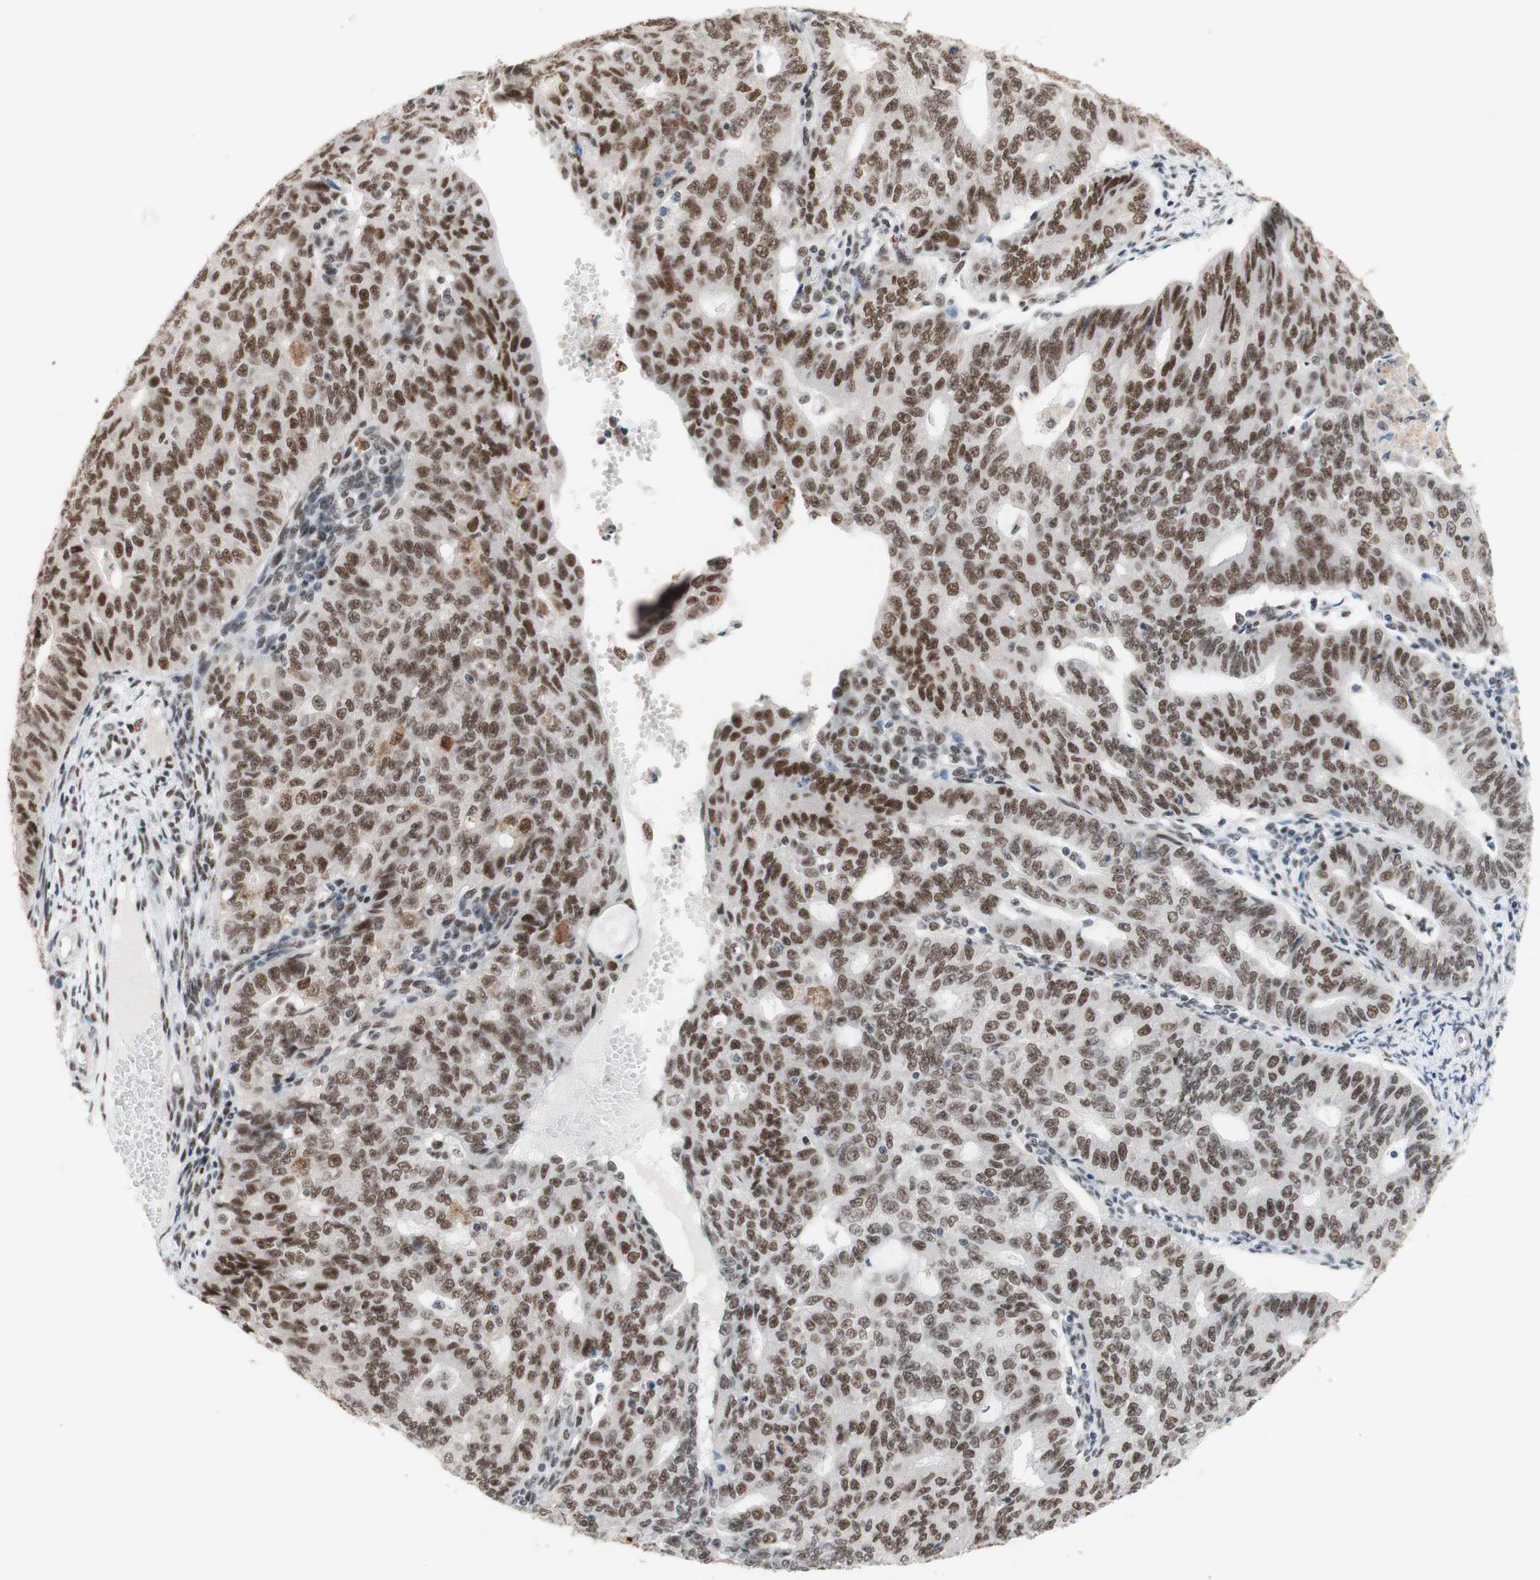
{"staining": {"intensity": "strong", "quantity": ">75%", "location": "nuclear"}, "tissue": "endometrial cancer", "cell_type": "Tumor cells", "image_type": "cancer", "snomed": [{"axis": "morphology", "description": "Adenocarcinoma, NOS"}, {"axis": "topography", "description": "Endometrium"}], "caption": "Brown immunohistochemical staining in endometrial cancer (adenocarcinoma) displays strong nuclear expression in about >75% of tumor cells.", "gene": "PRPF19", "patient": {"sex": "female", "age": 32}}